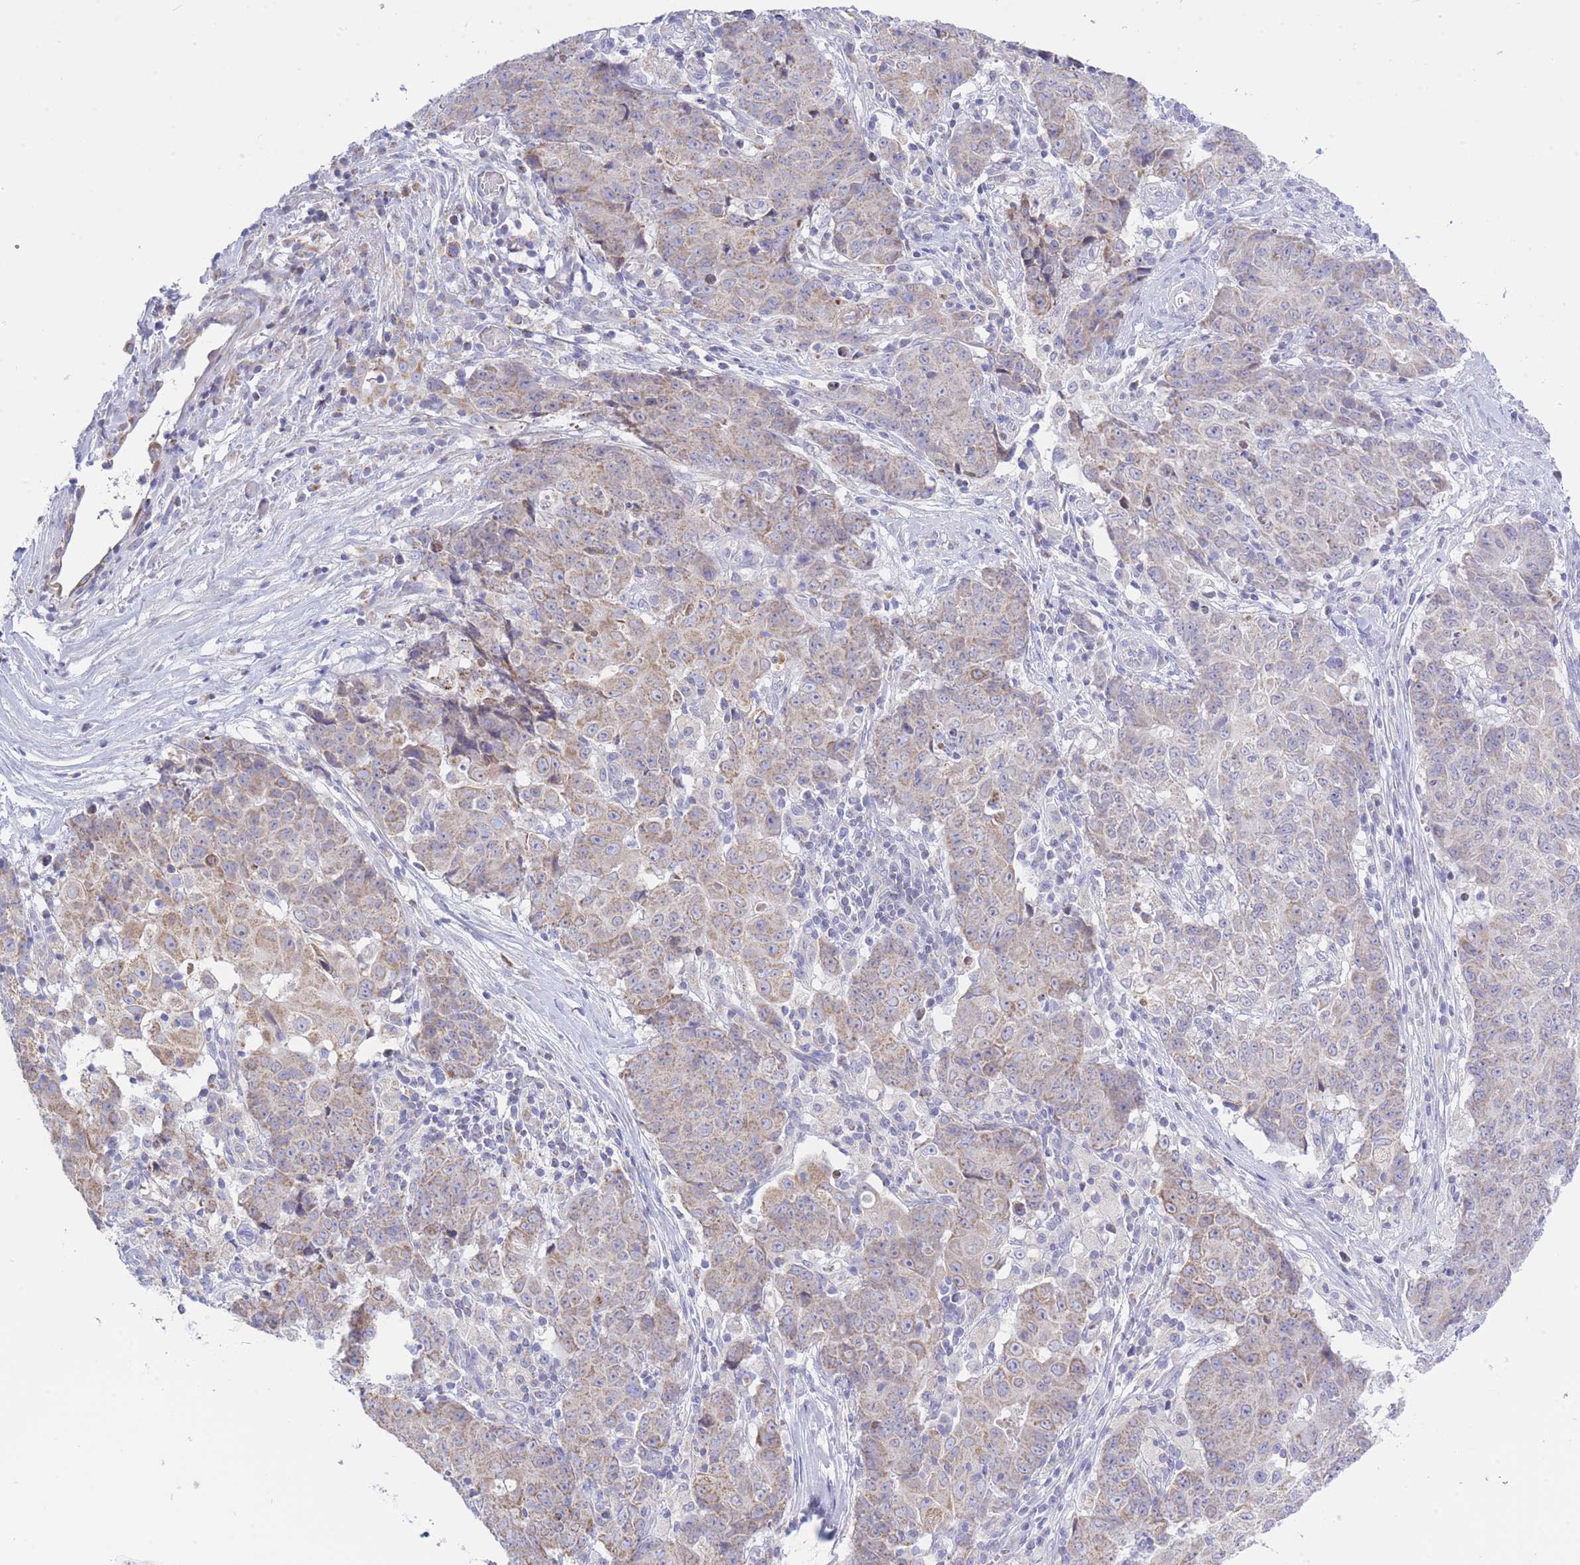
{"staining": {"intensity": "weak", "quantity": ">75%", "location": "cytoplasmic/membranous"}, "tissue": "ovarian cancer", "cell_type": "Tumor cells", "image_type": "cancer", "snomed": [{"axis": "morphology", "description": "Carcinoma, endometroid"}, {"axis": "topography", "description": "Ovary"}], "caption": "Endometroid carcinoma (ovarian) tissue demonstrates weak cytoplasmic/membranous positivity in approximately >75% of tumor cells", "gene": "NANP", "patient": {"sex": "female", "age": 42}}